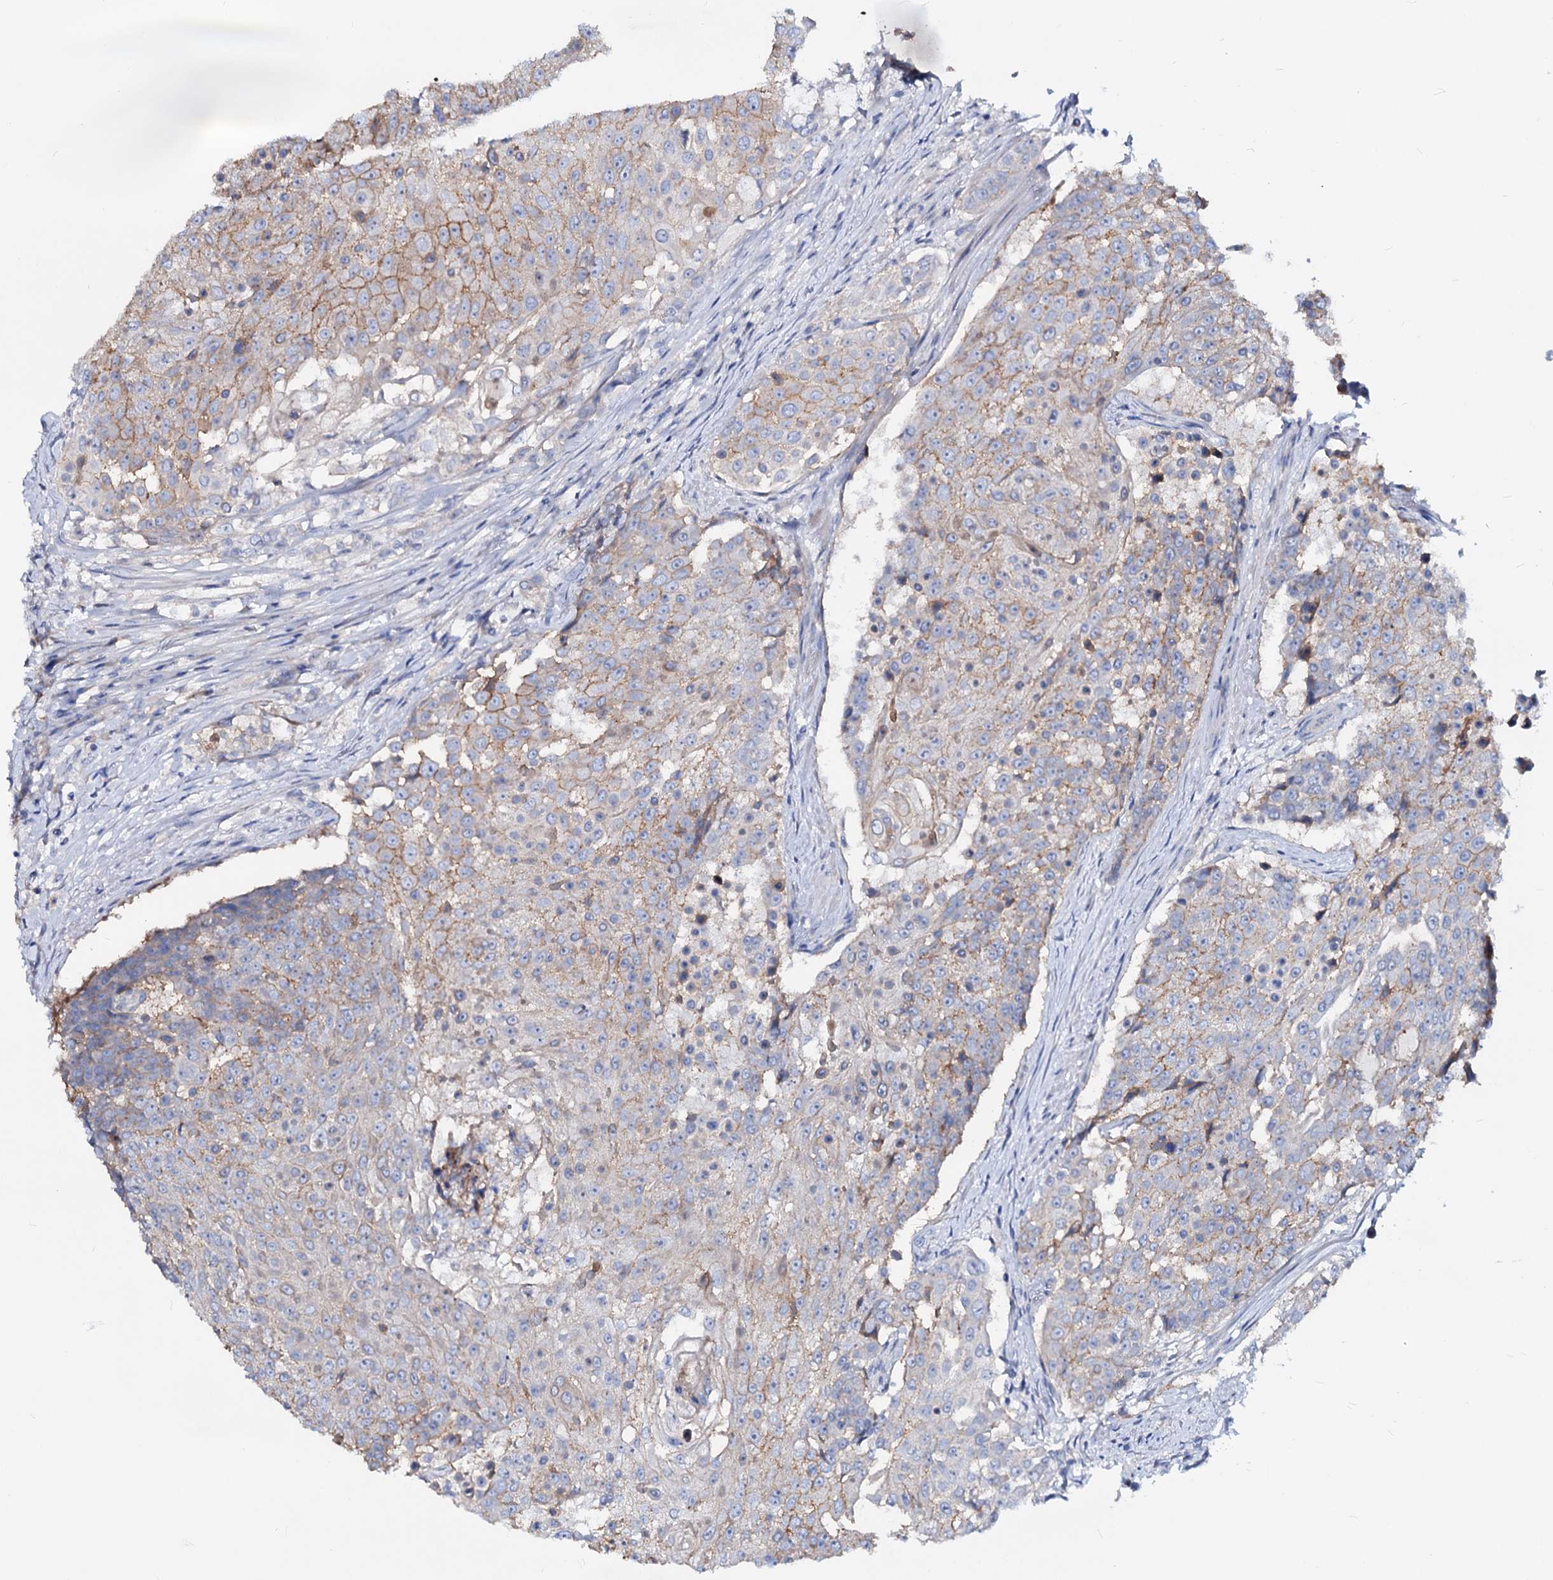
{"staining": {"intensity": "weak", "quantity": "25%-75%", "location": "cytoplasmic/membranous"}, "tissue": "urothelial cancer", "cell_type": "Tumor cells", "image_type": "cancer", "snomed": [{"axis": "morphology", "description": "Urothelial carcinoma, High grade"}, {"axis": "topography", "description": "Urinary bladder"}], "caption": "Brown immunohistochemical staining in high-grade urothelial carcinoma exhibits weak cytoplasmic/membranous positivity in approximately 25%-75% of tumor cells. Using DAB (brown) and hematoxylin (blue) stains, captured at high magnification using brightfield microscopy.", "gene": "DYDC2", "patient": {"sex": "female", "age": 63}}